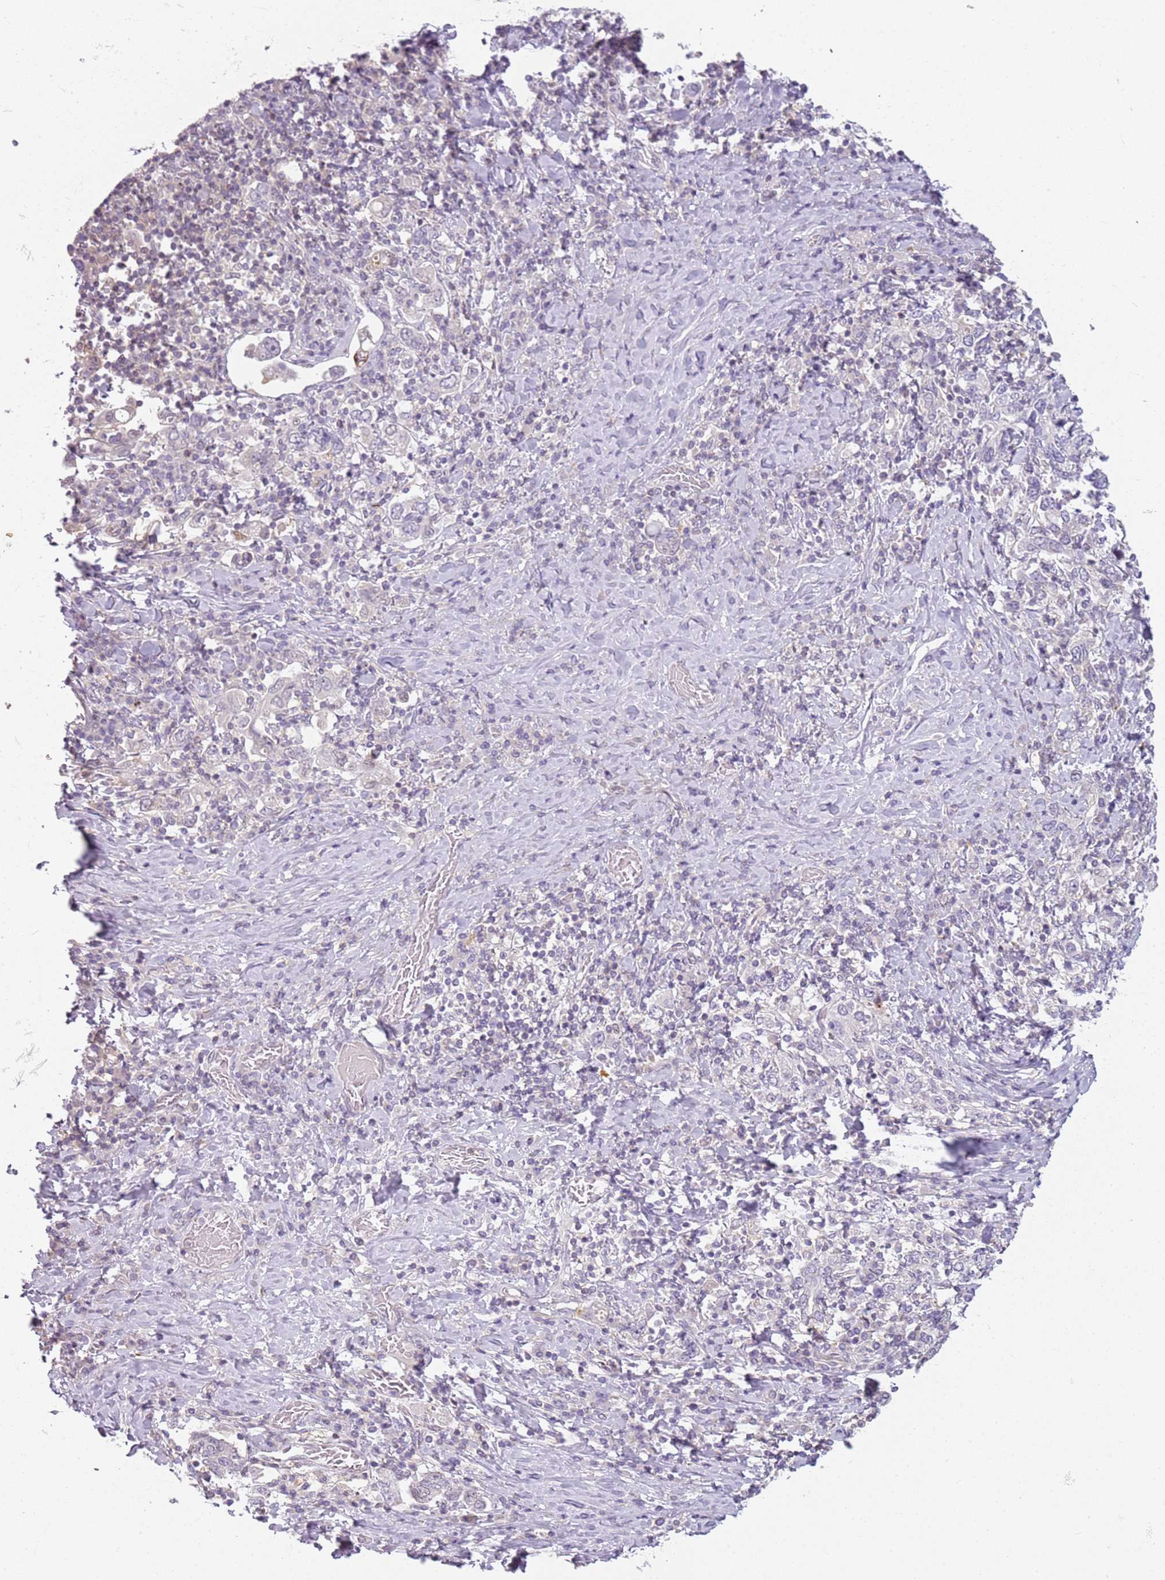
{"staining": {"intensity": "negative", "quantity": "none", "location": "none"}, "tissue": "stomach cancer", "cell_type": "Tumor cells", "image_type": "cancer", "snomed": [{"axis": "morphology", "description": "Adenocarcinoma, NOS"}, {"axis": "topography", "description": "Stomach, upper"}, {"axis": "topography", "description": "Stomach"}], "caption": "A micrograph of adenocarcinoma (stomach) stained for a protein demonstrates no brown staining in tumor cells.", "gene": "DEFB116", "patient": {"sex": "male", "age": 62}}